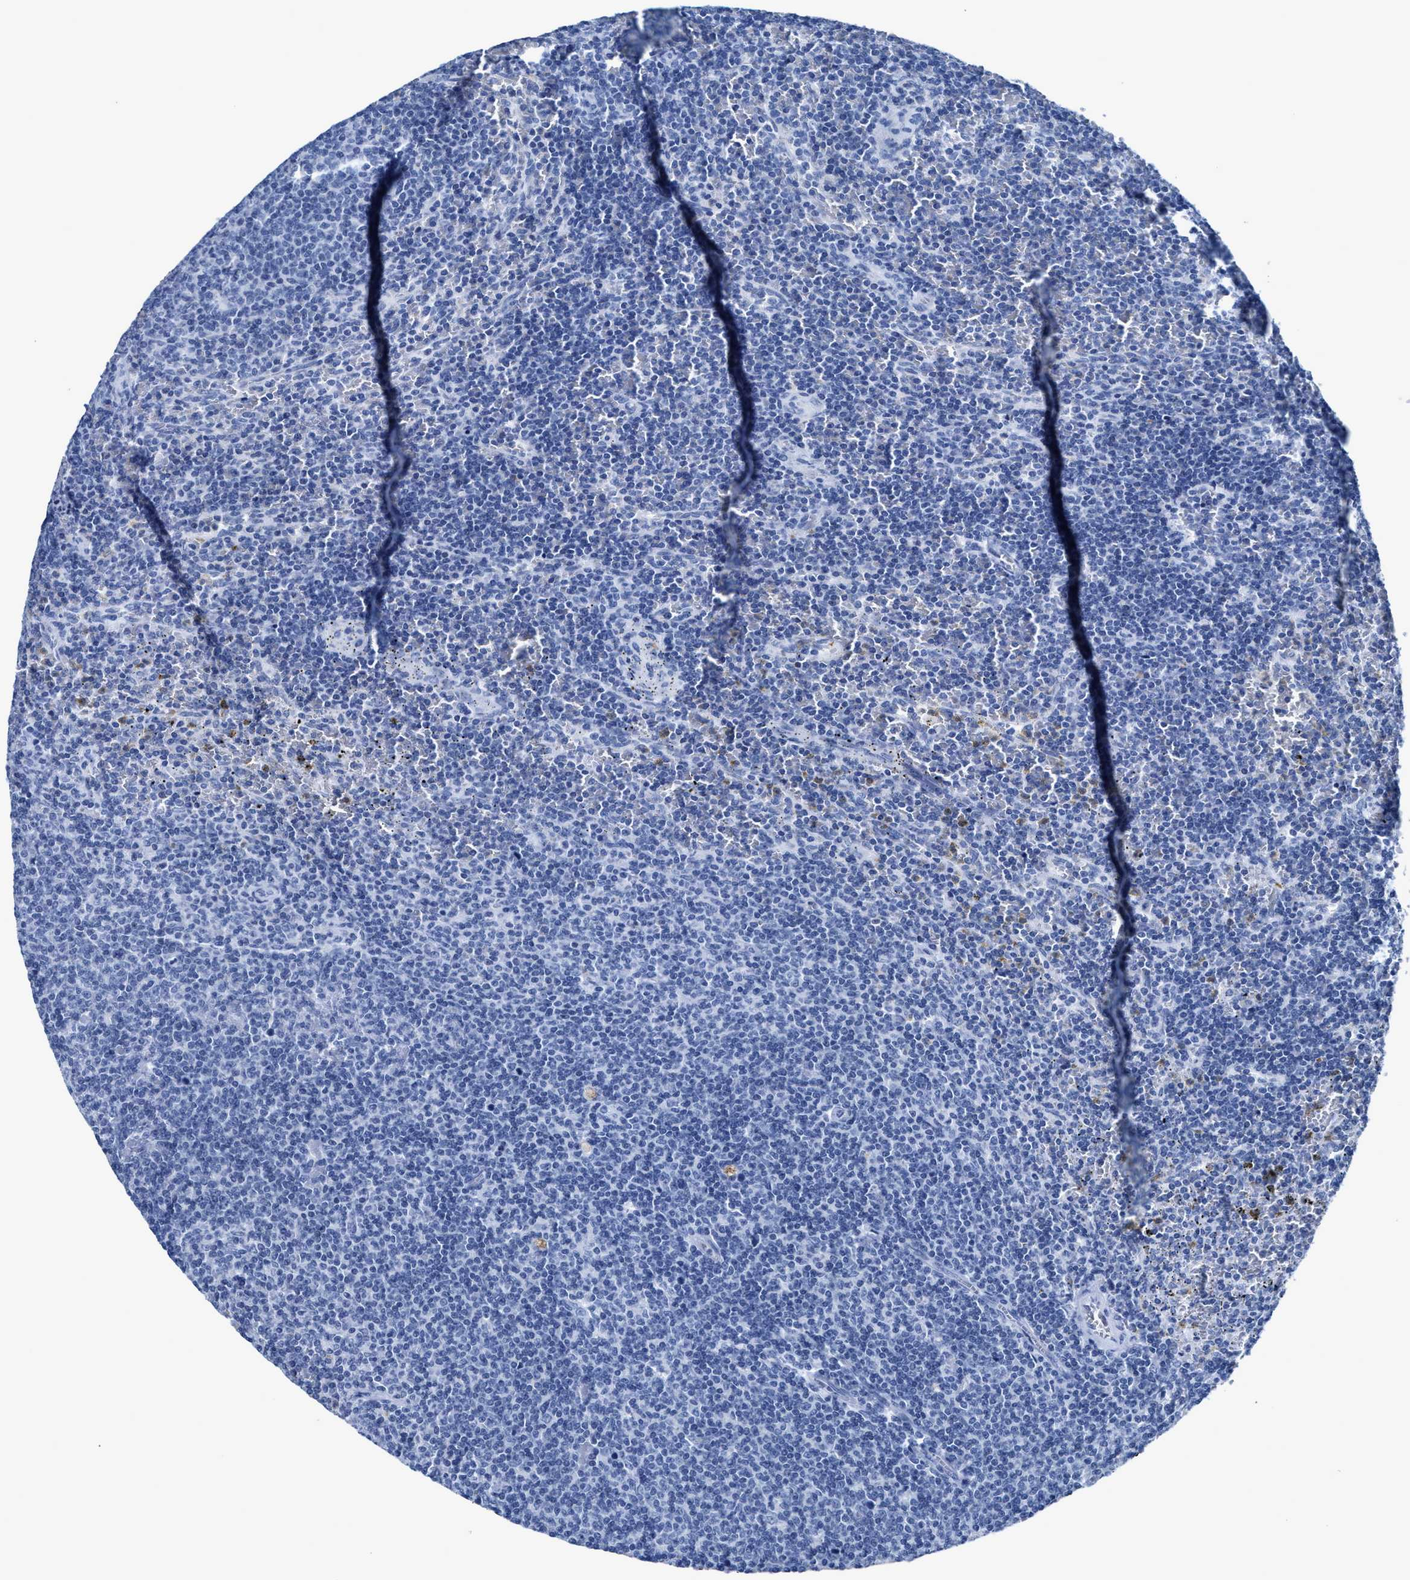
{"staining": {"intensity": "negative", "quantity": "none", "location": "none"}, "tissue": "lymphoma", "cell_type": "Tumor cells", "image_type": "cancer", "snomed": [{"axis": "morphology", "description": "Malignant lymphoma, non-Hodgkin's type, Low grade"}, {"axis": "topography", "description": "Spleen"}], "caption": "Immunohistochemistry of human malignant lymphoma, non-Hodgkin's type (low-grade) exhibits no staining in tumor cells.", "gene": "CEACAM5", "patient": {"sex": "female", "age": 19}}